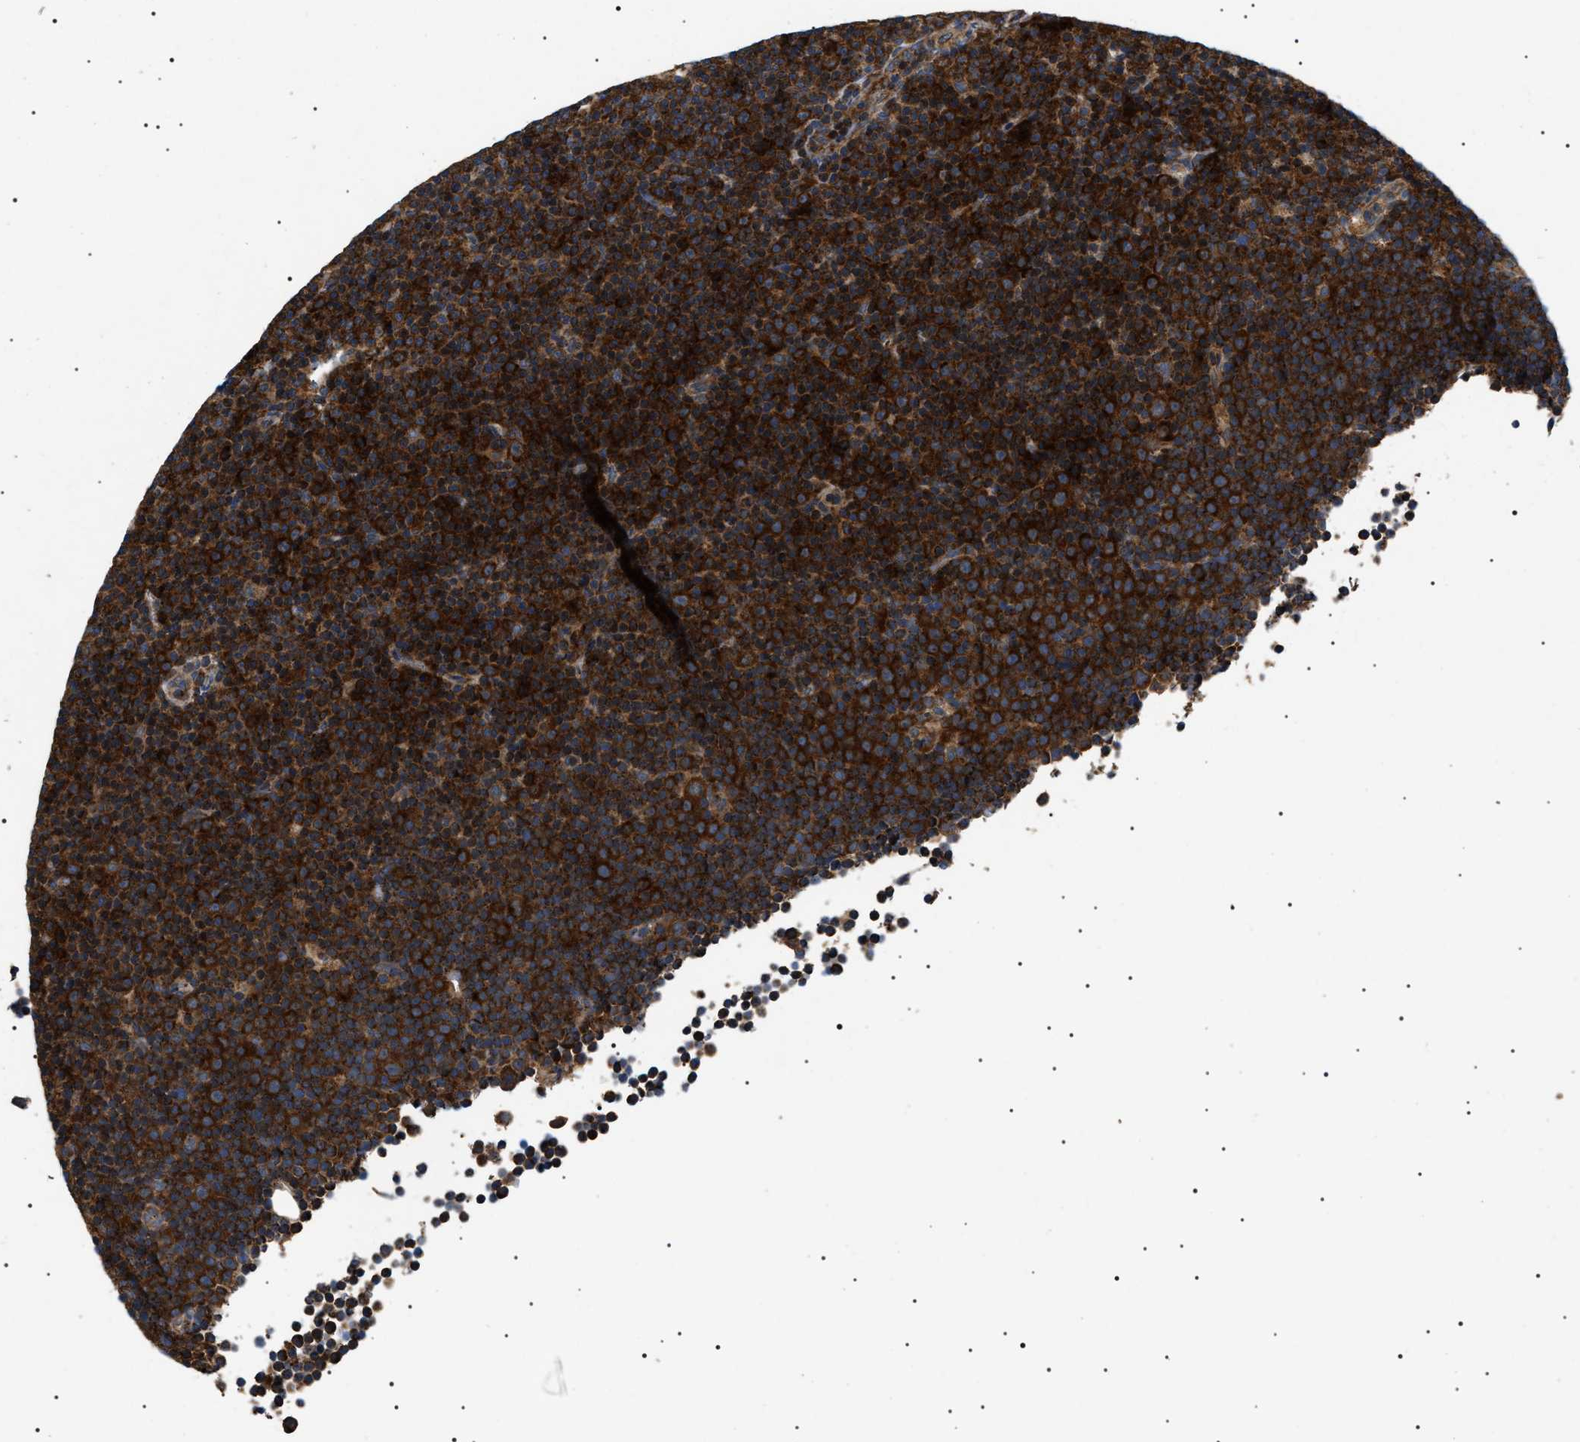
{"staining": {"intensity": "strong", "quantity": ">75%", "location": "cytoplasmic/membranous"}, "tissue": "lymphoma", "cell_type": "Tumor cells", "image_type": "cancer", "snomed": [{"axis": "morphology", "description": "Malignant lymphoma, non-Hodgkin's type, Low grade"}, {"axis": "topography", "description": "Lymph node"}], "caption": "IHC image of human low-grade malignant lymphoma, non-Hodgkin's type stained for a protein (brown), which displays high levels of strong cytoplasmic/membranous staining in approximately >75% of tumor cells.", "gene": "OXSM", "patient": {"sex": "female", "age": 67}}